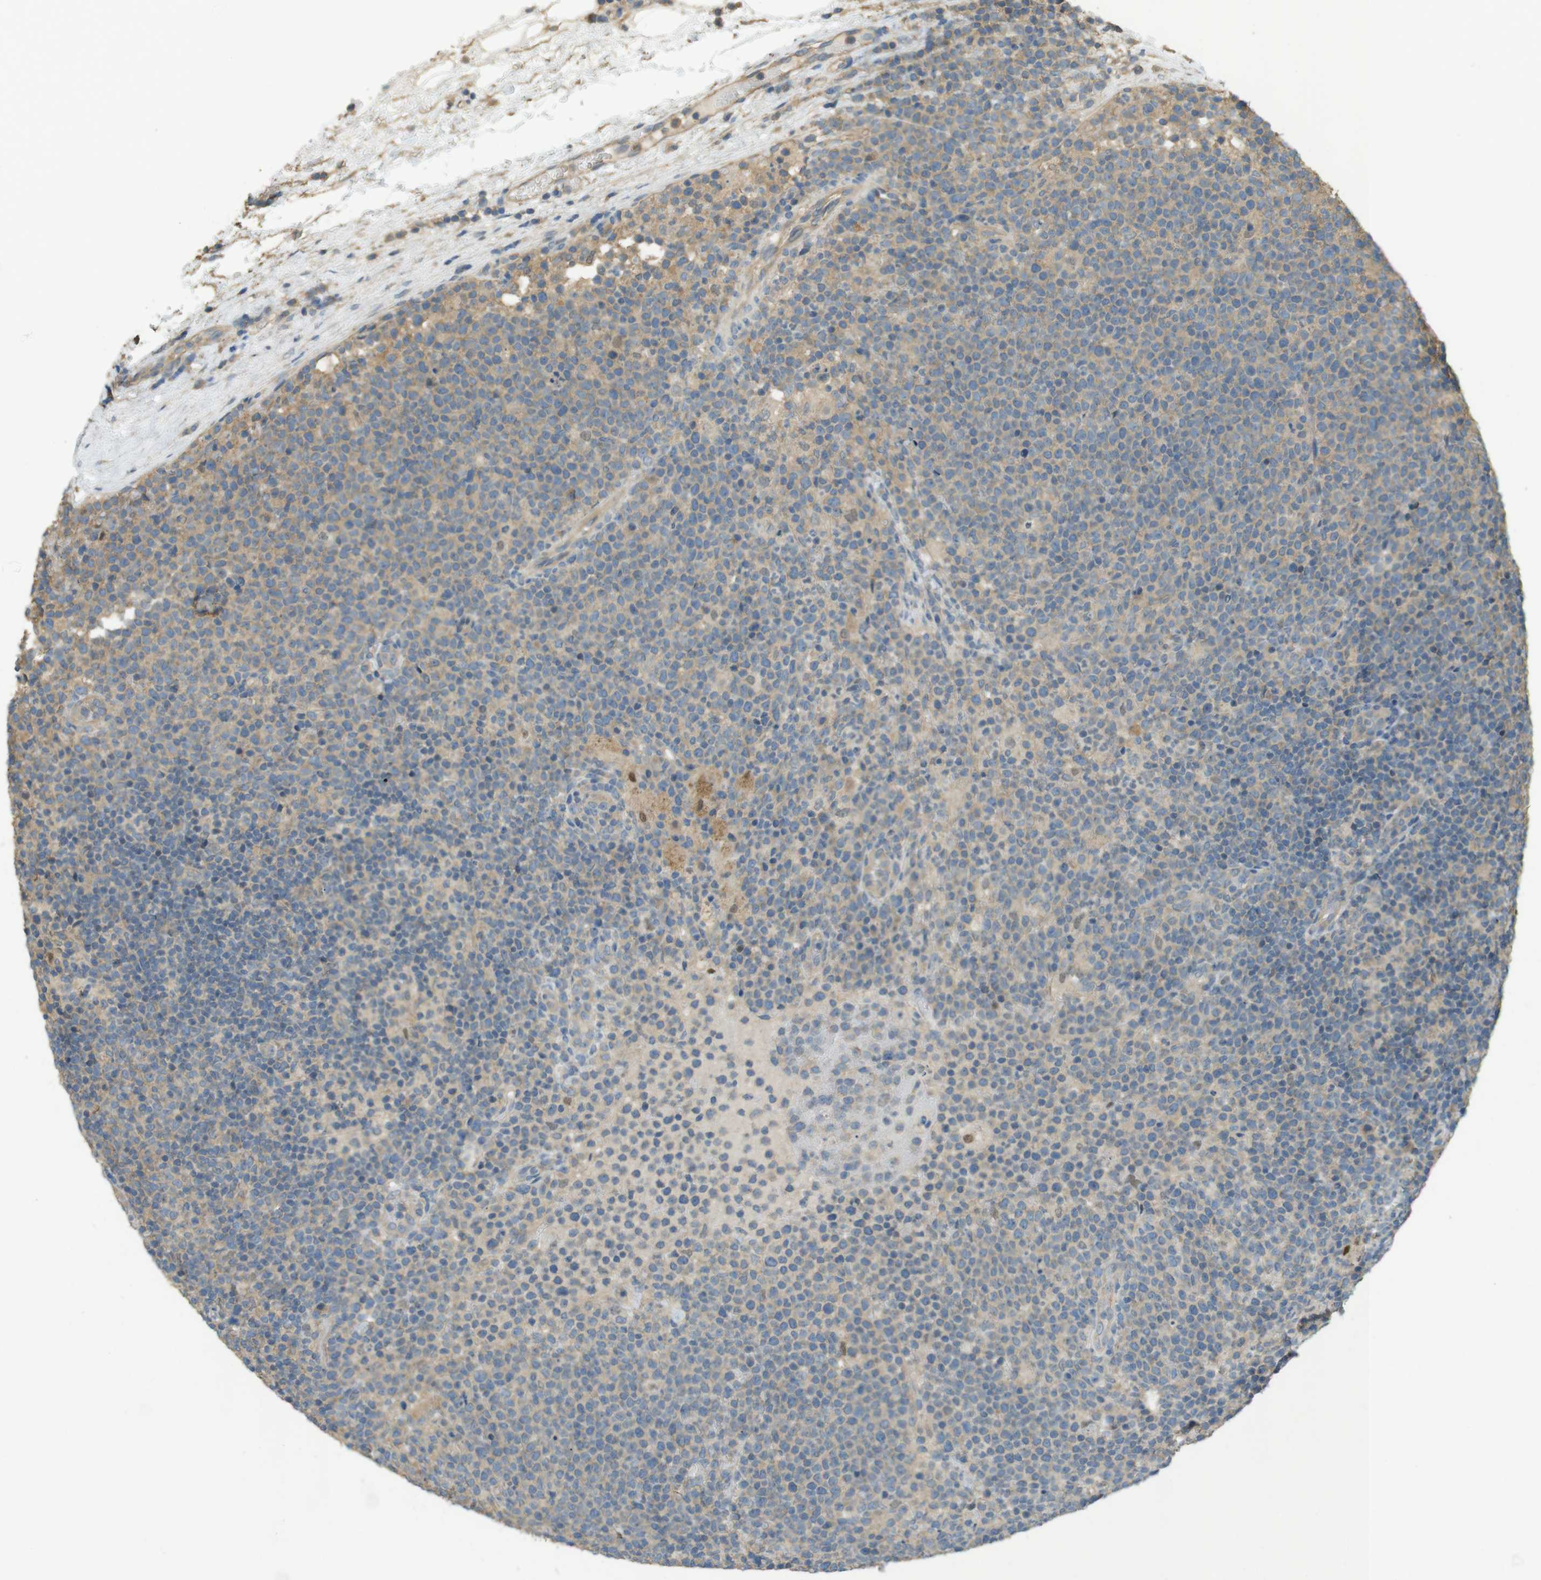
{"staining": {"intensity": "weak", "quantity": "25%-75%", "location": "cytoplasmic/membranous"}, "tissue": "lymphoma", "cell_type": "Tumor cells", "image_type": "cancer", "snomed": [{"axis": "morphology", "description": "Malignant lymphoma, non-Hodgkin's type, High grade"}, {"axis": "topography", "description": "Lymph node"}], "caption": "A histopathology image showing weak cytoplasmic/membranous positivity in approximately 25%-75% of tumor cells in lymphoma, as visualized by brown immunohistochemical staining.", "gene": "ZDHHC20", "patient": {"sex": "male", "age": 61}}